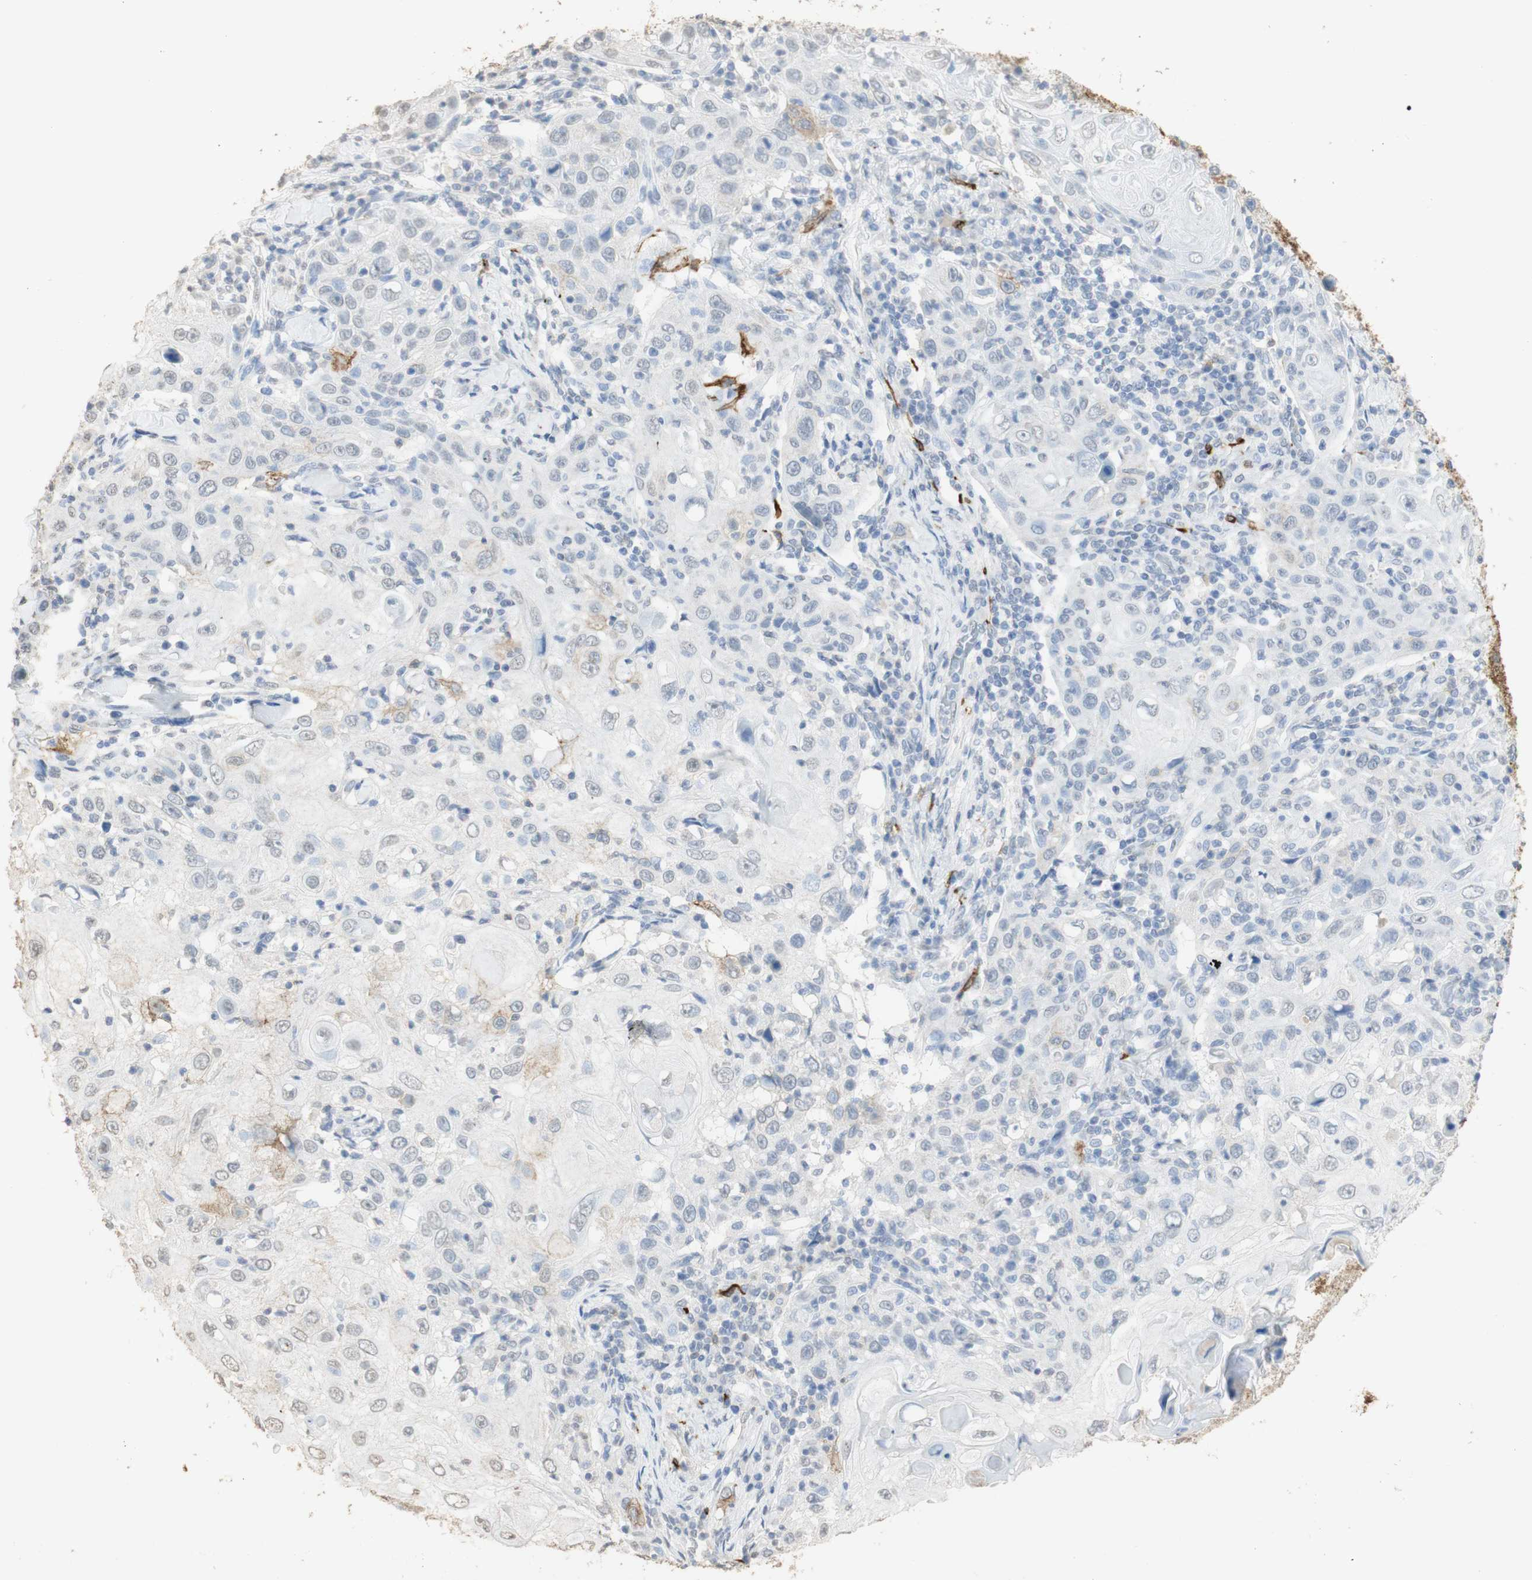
{"staining": {"intensity": "moderate", "quantity": "<25%", "location": "cytoplasmic/membranous"}, "tissue": "skin cancer", "cell_type": "Tumor cells", "image_type": "cancer", "snomed": [{"axis": "morphology", "description": "Squamous cell carcinoma, NOS"}, {"axis": "topography", "description": "Skin"}], "caption": "Protein staining displays moderate cytoplasmic/membranous positivity in about <25% of tumor cells in skin cancer. The protein of interest is stained brown, and the nuclei are stained in blue (DAB IHC with brightfield microscopy, high magnification).", "gene": "L1CAM", "patient": {"sex": "female", "age": 88}}